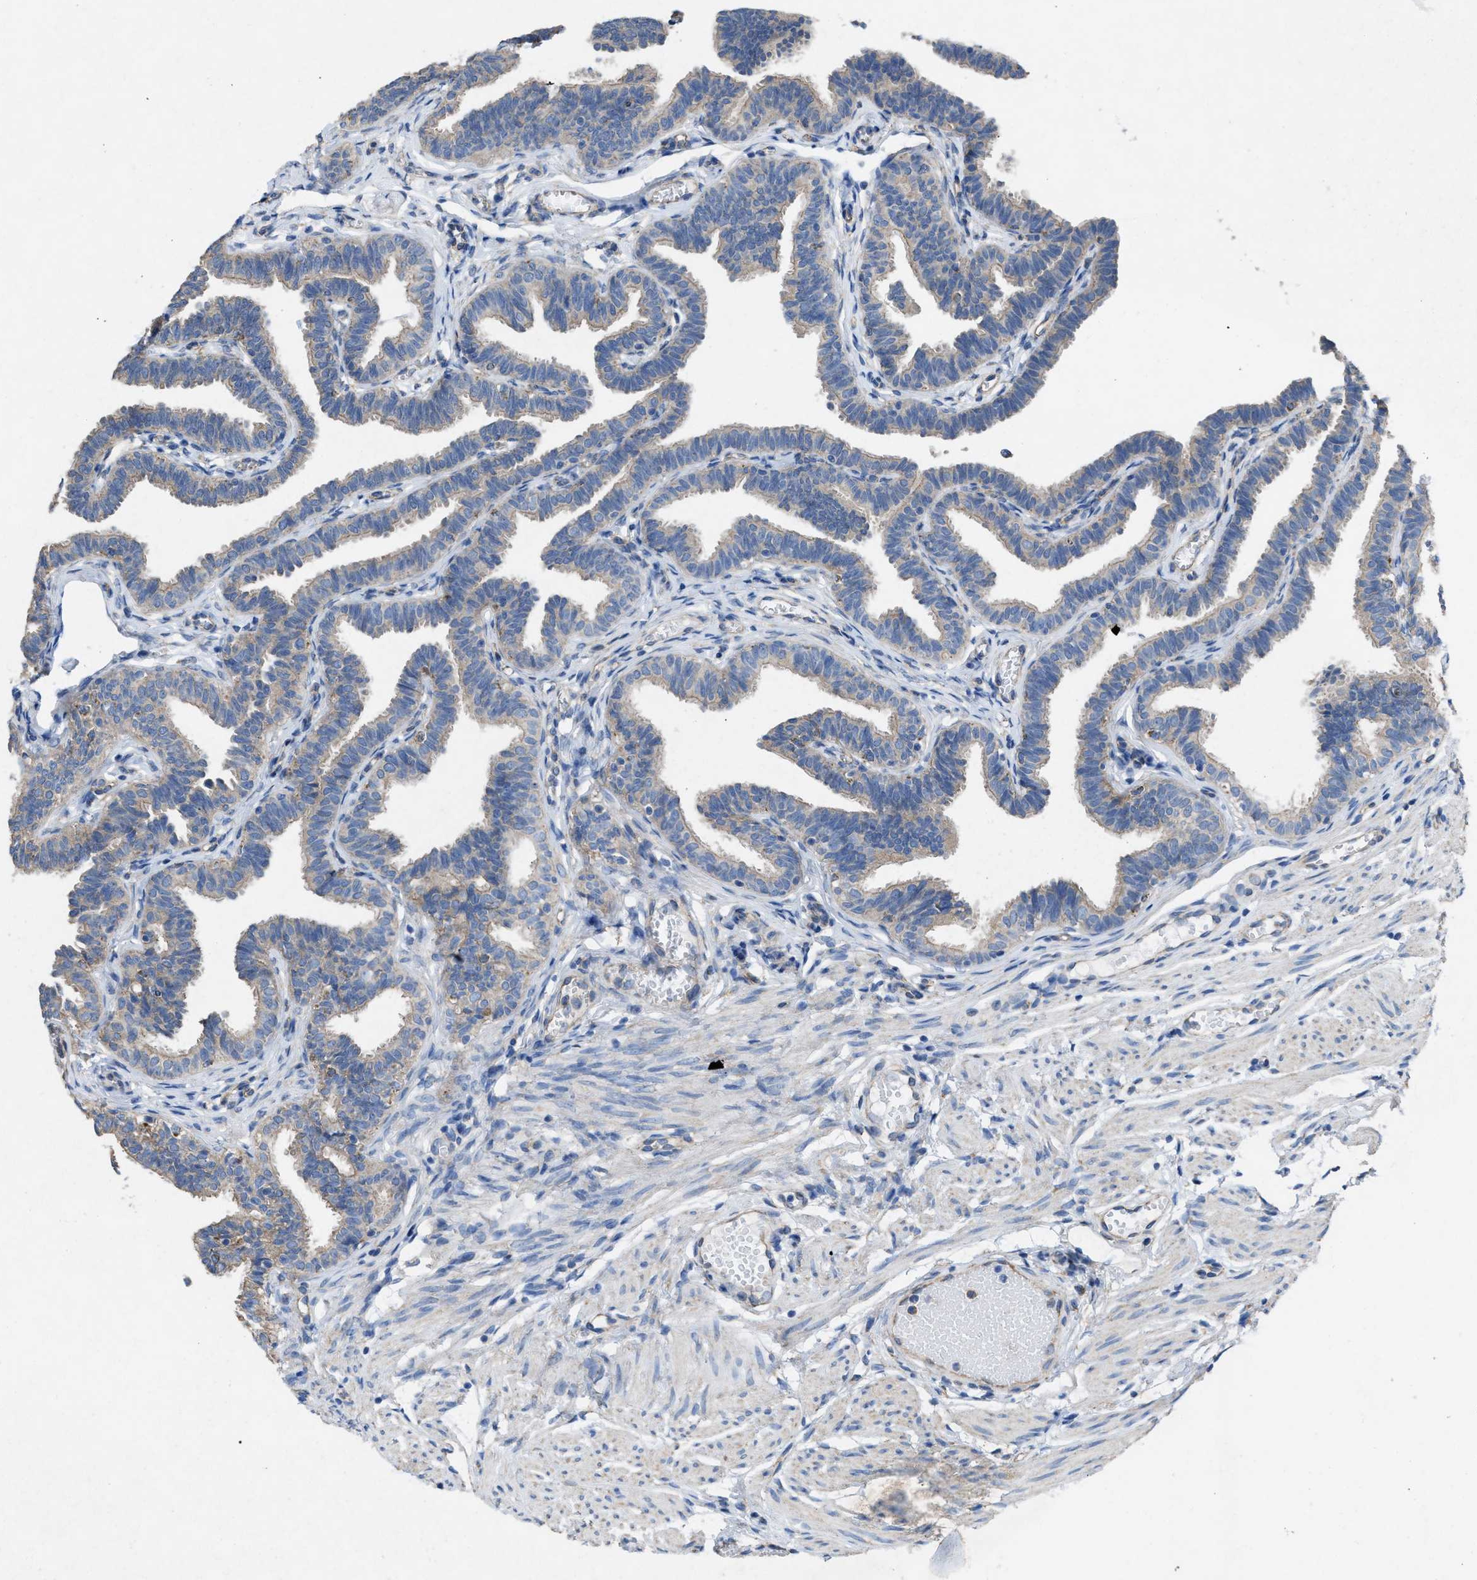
{"staining": {"intensity": "weak", "quantity": "<25%", "location": "cytoplasmic/membranous"}, "tissue": "fallopian tube", "cell_type": "Glandular cells", "image_type": "normal", "snomed": [{"axis": "morphology", "description": "Normal tissue, NOS"}, {"axis": "topography", "description": "Fallopian tube"}, {"axis": "topography", "description": "Ovary"}], "caption": "An immunohistochemistry image of benign fallopian tube is shown. There is no staining in glandular cells of fallopian tube.", "gene": "DOLPP1", "patient": {"sex": "female", "age": 23}}